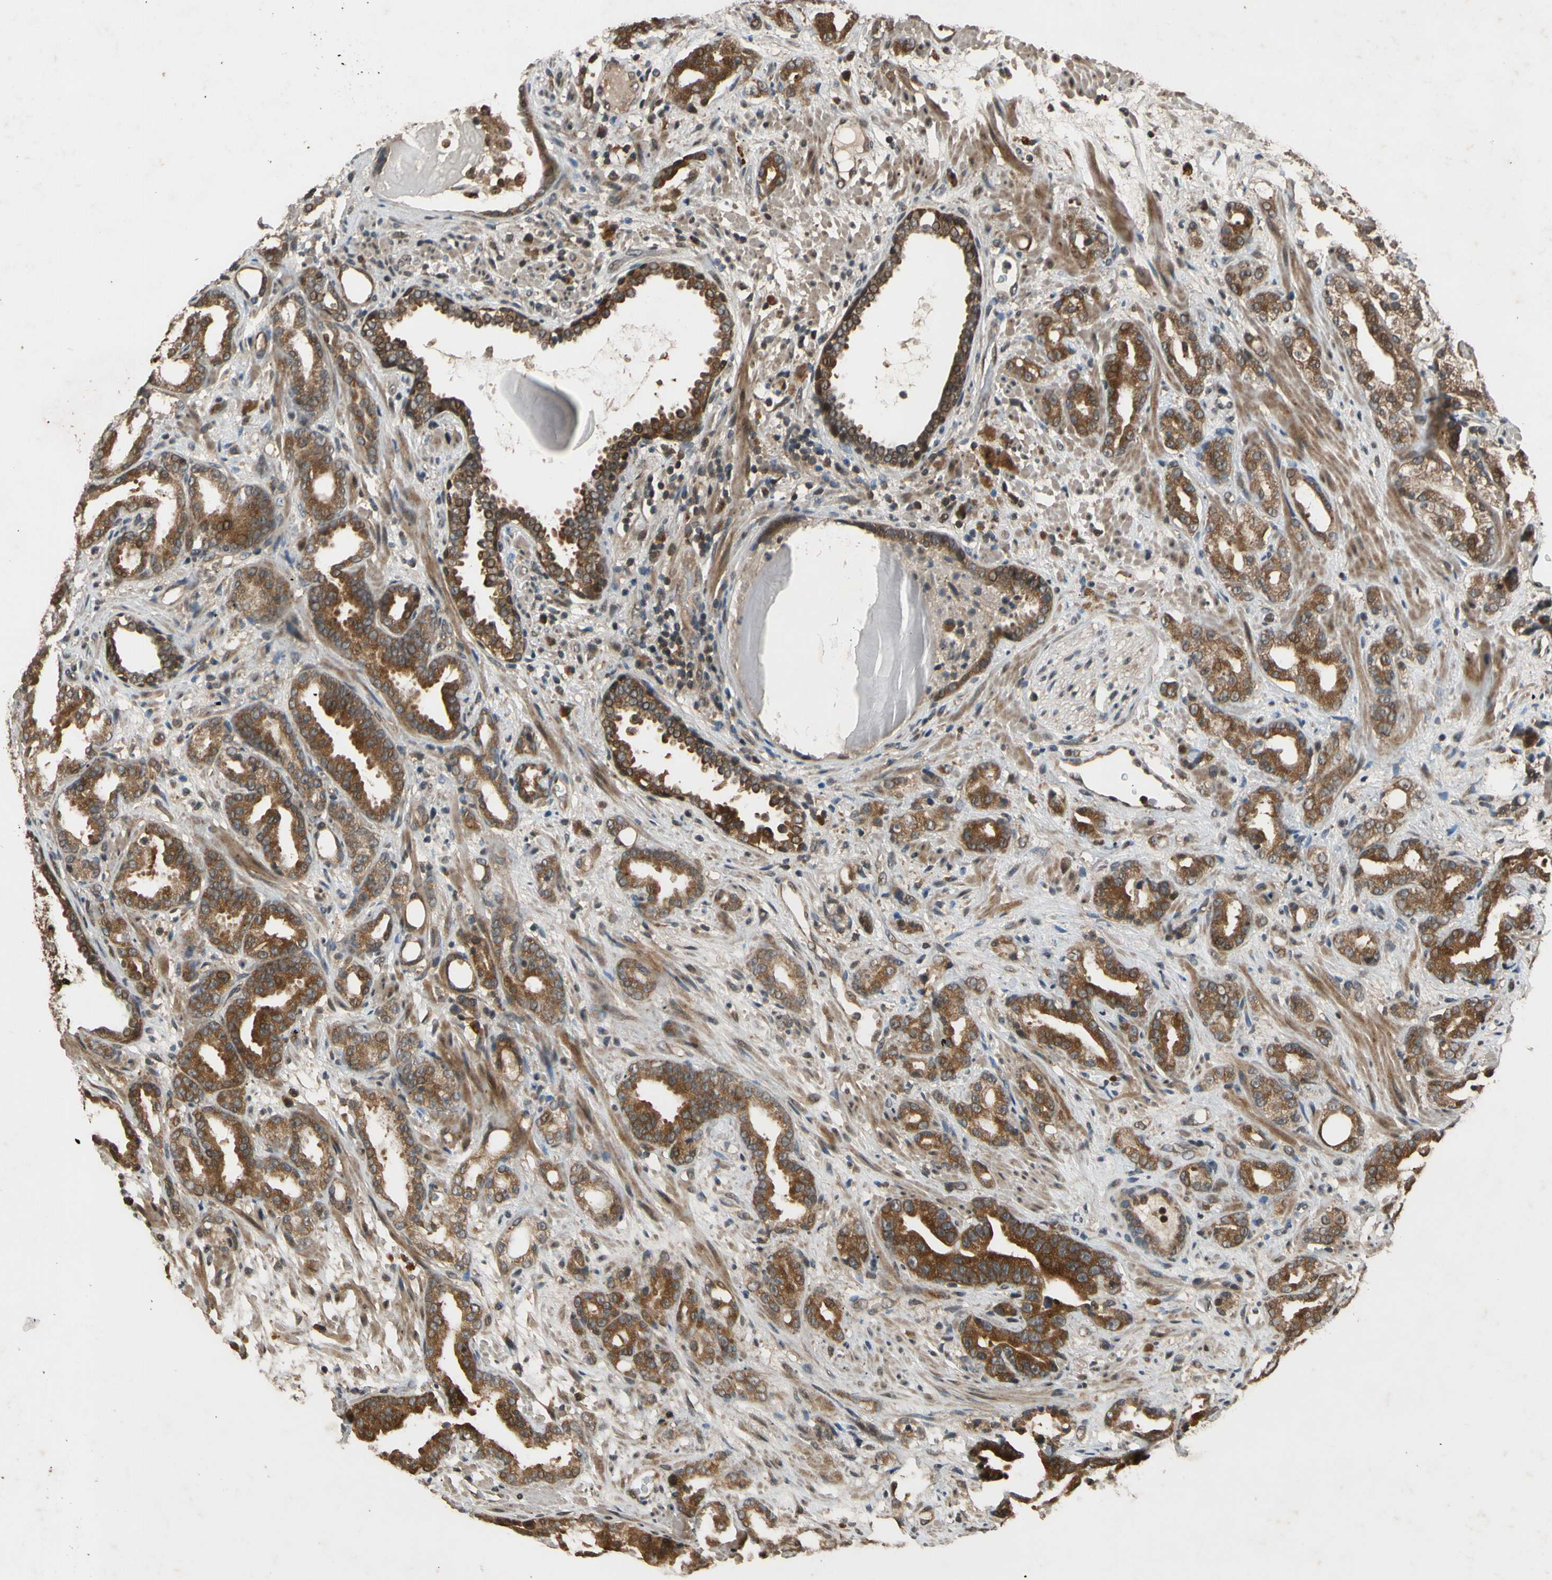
{"staining": {"intensity": "strong", "quantity": ">75%", "location": "cytoplasmic/membranous"}, "tissue": "prostate cancer", "cell_type": "Tumor cells", "image_type": "cancer", "snomed": [{"axis": "morphology", "description": "Adenocarcinoma, Low grade"}, {"axis": "topography", "description": "Prostate"}], "caption": "Strong cytoplasmic/membranous staining is appreciated in about >75% of tumor cells in prostate adenocarcinoma (low-grade). (DAB IHC with brightfield microscopy, high magnification).", "gene": "TMEM230", "patient": {"sex": "male", "age": 63}}